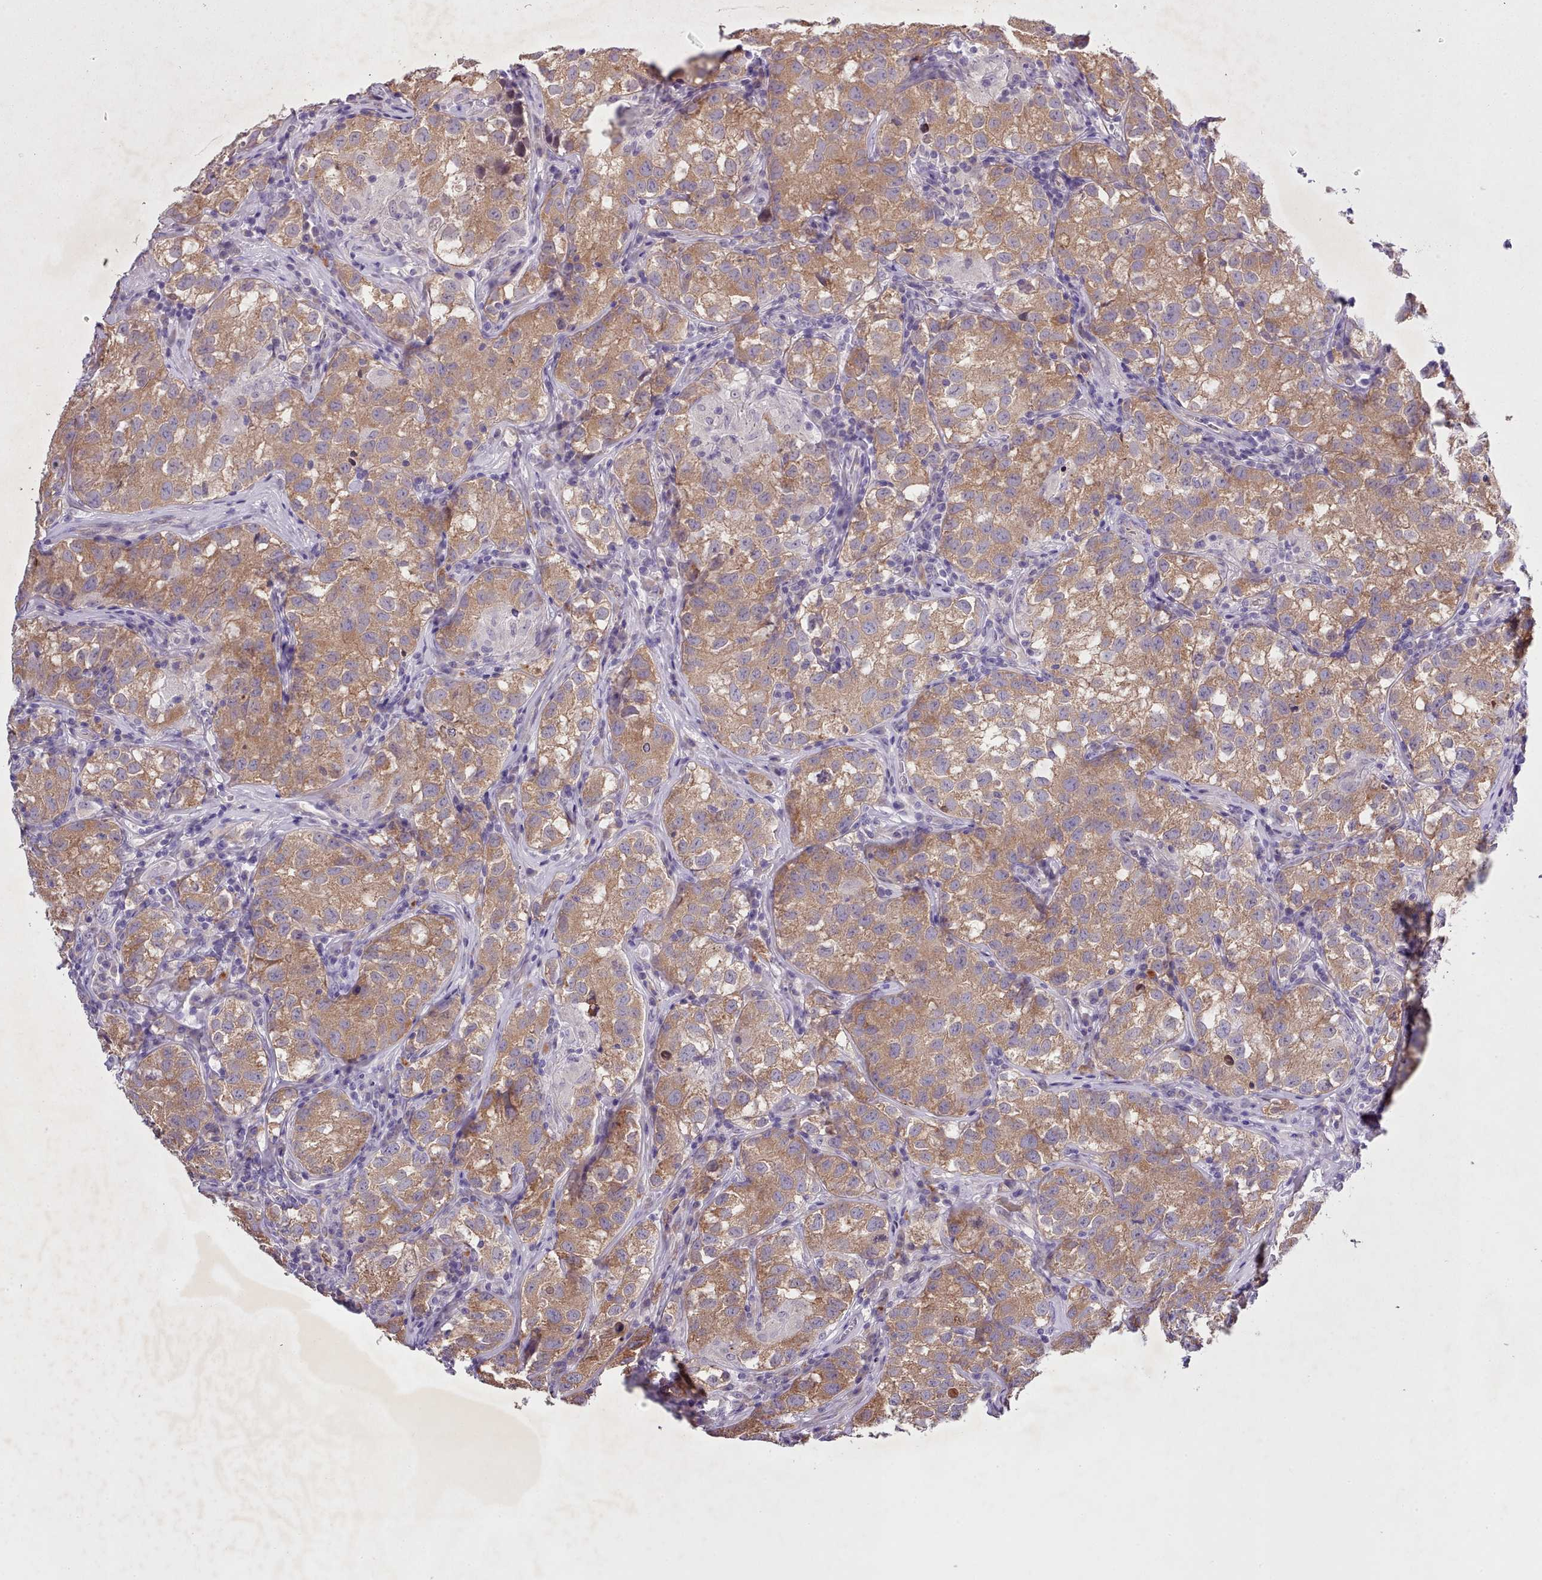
{"staining": {"intensity": "moderate", "quantity": ">75%", "location": "cytoplasmic/membranous"}, "tissue": "testis cancer", "cell_type": "Tumor cells", "image_type": "cancer", "snomed": [{"axis": "morphology", "description": "Seminoma, NOS"}, {"axis": "morphology", "description": "Carcinoma, Embryonal, NOS"}, {"axis": "topography", "description": "Testis"}], "caption": "Moderate cytoplasmic/membranous protein positivity is present in approximately >75% of tumor cells in seminoma (testis).", "gene": "SETX", "patient": {"sex": "male", "age": 43}}